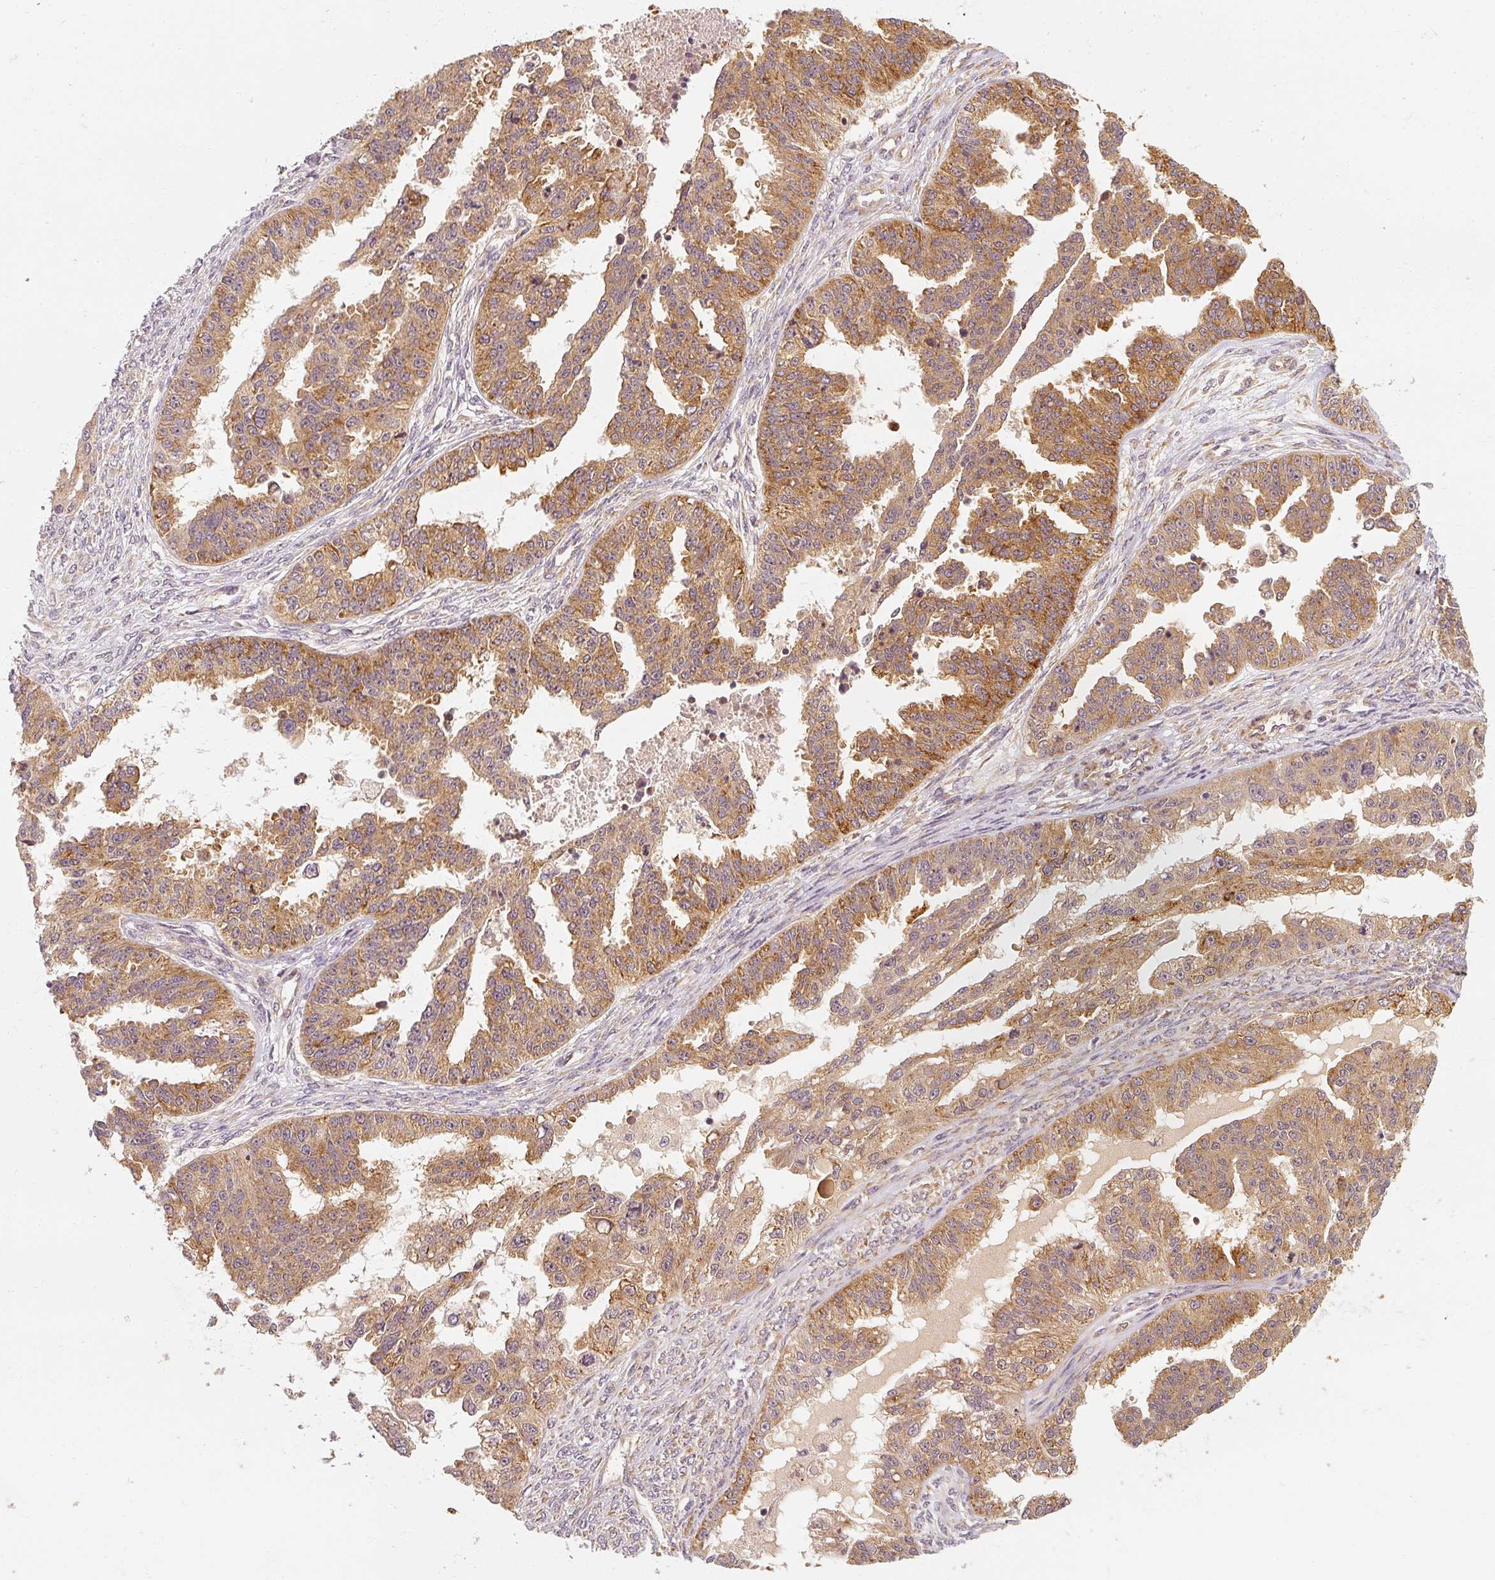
{"staining": {"intensity": "moderate", "quantity": ">75%", "location": "cytoplasmic/membranous"}, "tissue": "ovarian cancer", "cell_type": "Tumor cells", "image_type": "cancer", "snomed": [{"axis": "morphology", "description": "Cystadenocarcinoma, serous, NOS"}, {"axis": "topography", "description": "Ovary"}], "caption": "Serous cystadenocarcinoma (ovarian) stained with a protein marker exhibits moderate staining in tumor cells.", "gene": "EEF1A2", "patient": {"sex": "female", "age": 58}}